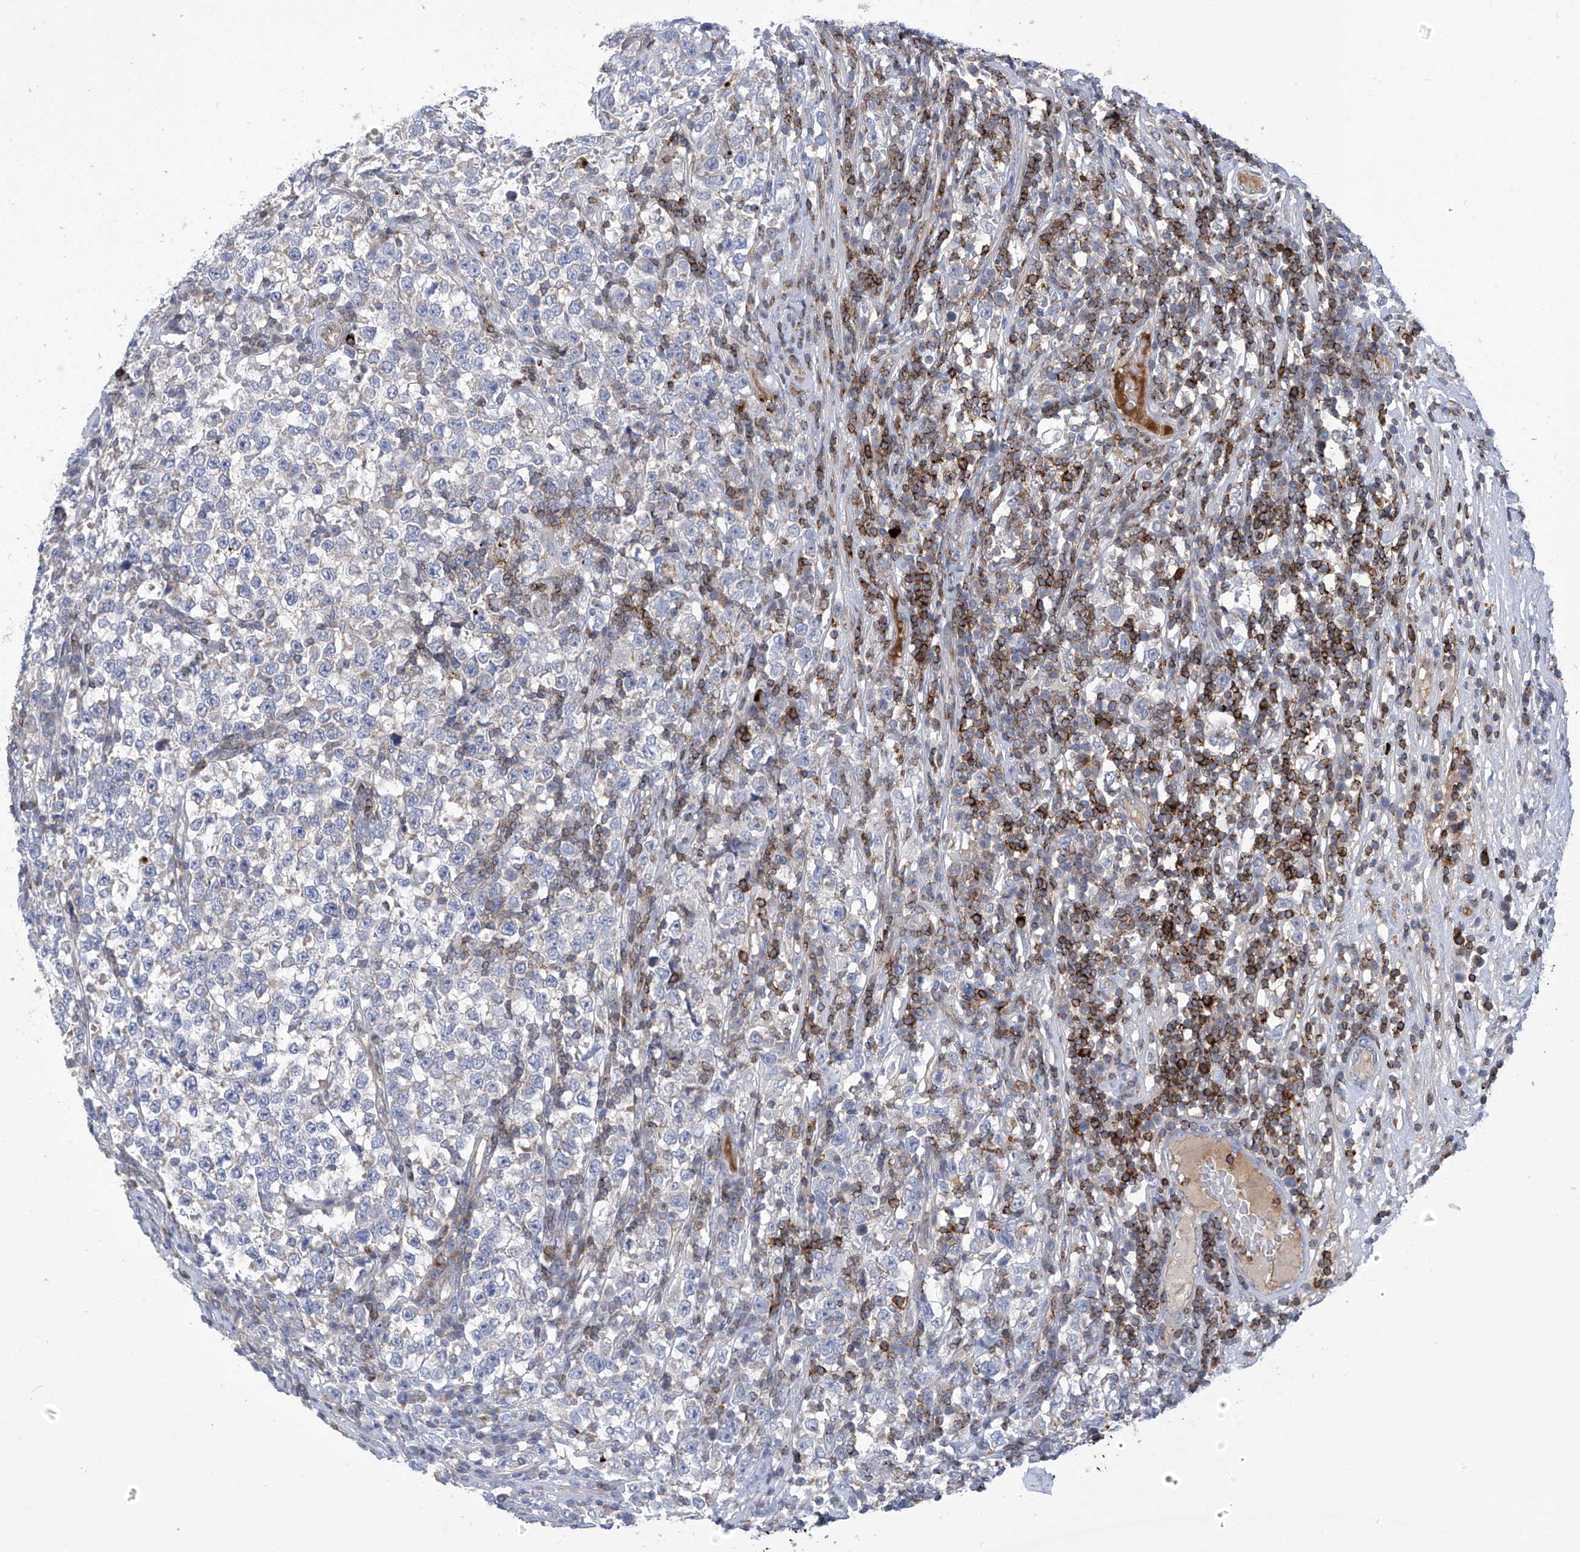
{"staining": {"intensity": "negative", "quantity": "none", "location": "none"}, "tissue": "testis cancer", "cell_type": "Tumor cells", "image_type": "cancer", "snomed": [{"axis": "morphology", "description": "Normal tissue, NOS"}, {"axis": "morphology", "description": "Seminoma, NOS"}, {"axis": "topography", "description": "Testis"}], "caption": "Immunohistochemical staining of testis seminoma shows no significant staining in tumor cells.", "gene": "IBA57", "patient": {"sex": "male", "age": 43}}